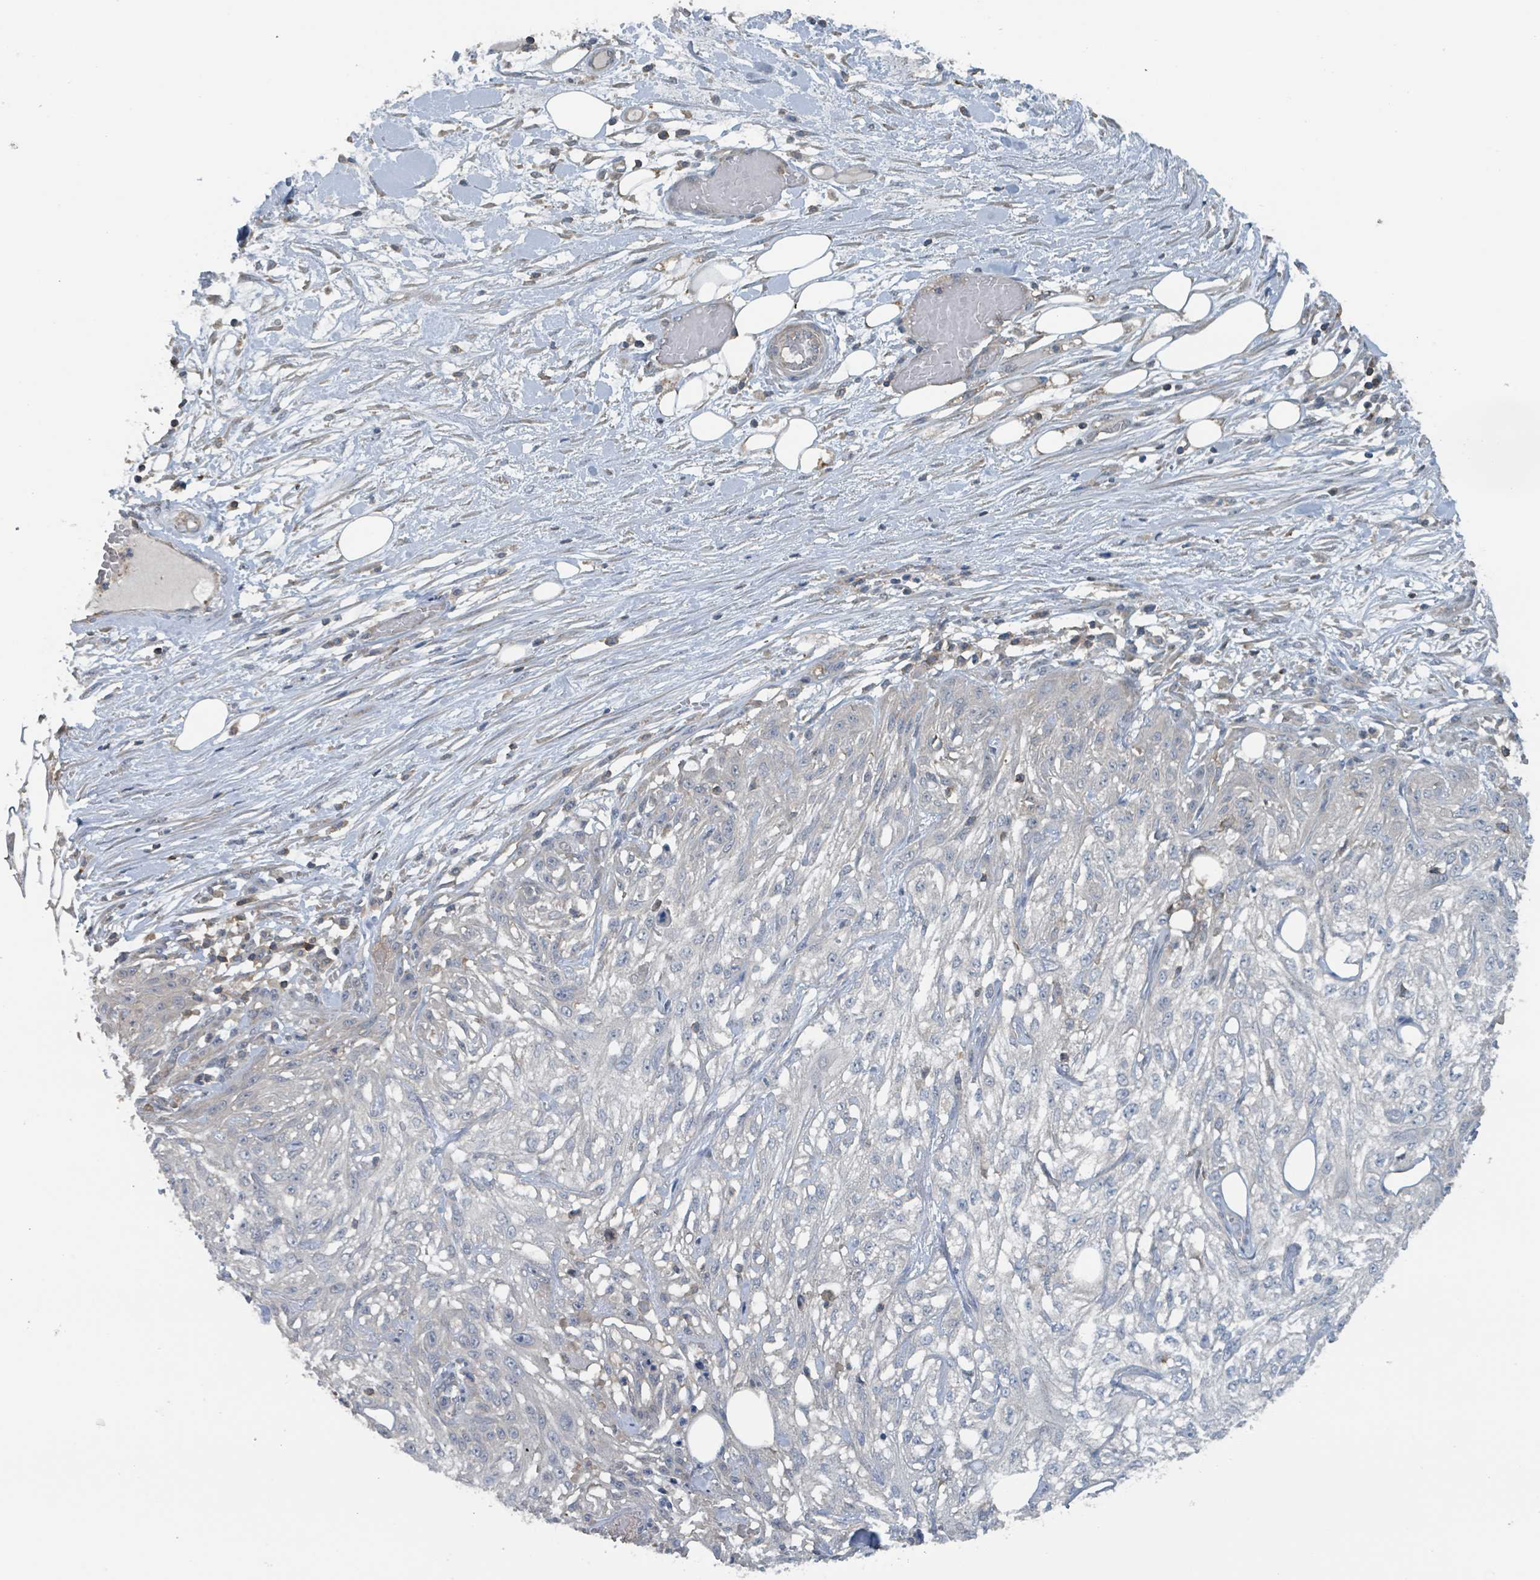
{"staining": {"intensity": "negative", "quantity": "none", "location": "none"}, "tissue": "skin cancer", "cell_type": "Tumor cells", "image_type": "cancer", "snomed": [{"axis": "morphology", "description": "Squamous cell carcinoma, NOS"}, {"axis": "morphology", "description": "Squamous cell carcinoma, metastatic, NOS"}, {"axis": "topography", "description": "Skin"}, {"axis": "topography", "description": "Lymph node"}], "caption": "There is no significant expression in tumor cells of metastatic squamous cell carcinoma (skin).", "gene": "ACBD4", "patient": {"sex": "male", "age": 75}}